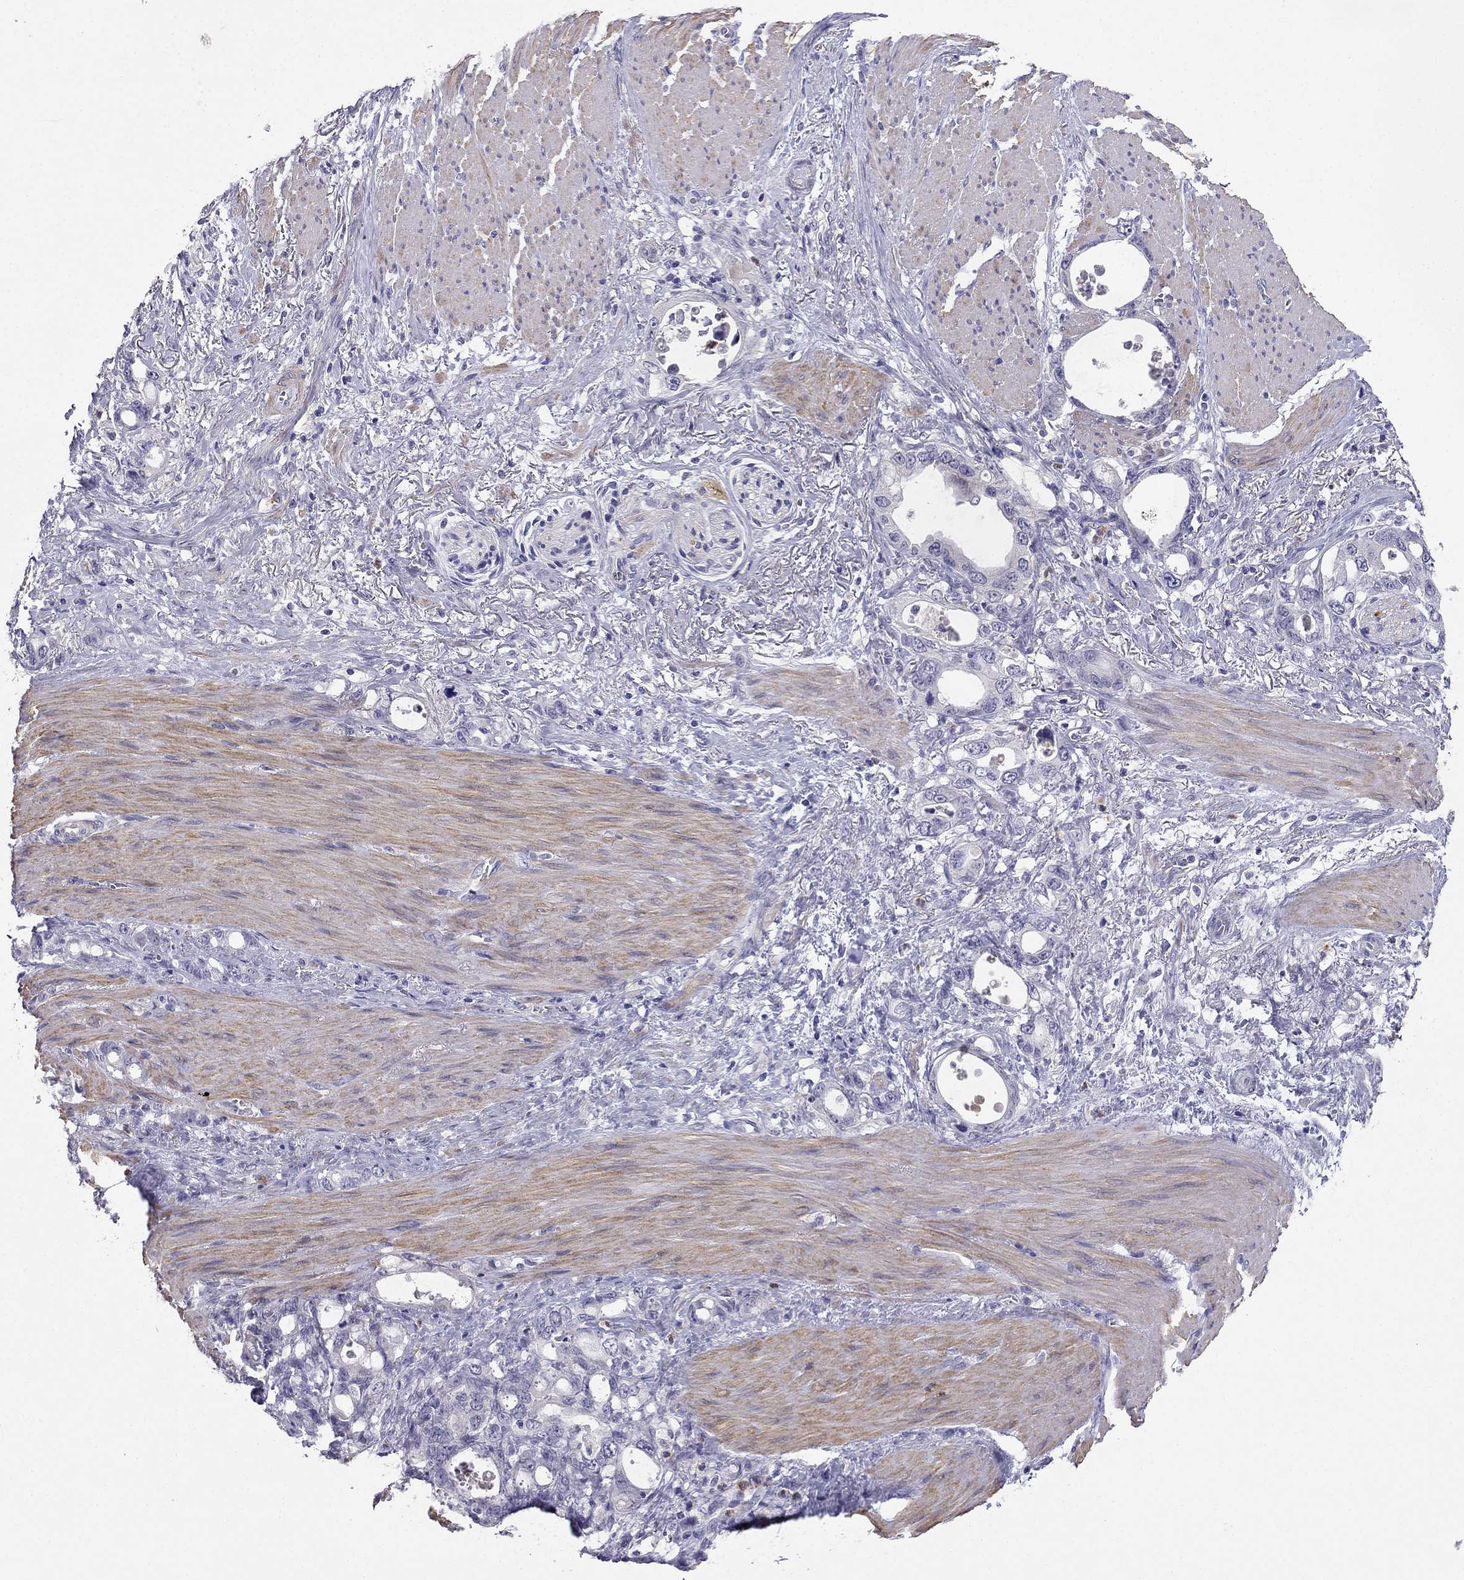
{"staining": {"intensity": "negative", "quantity": "none", "location": "none"}, "tissue": "stomach cancer", "cell_type": "Tumor cells", "image_type": "cancer", "snomed": [{"axis": "morphology", "description": "Adenocarcinoma, NOS"}, {"axis": "topography", "description": "Stomach, upper"}], "caption": "High magnification brightfield microscopy of adenocarcinoma (stomach) stained with DAB (brown) and counterstained with hematoxylin (blue): tumor cells show no significant expression.", "gene": "C16orf89", "patient": {"sex": "male", "age": 74}}